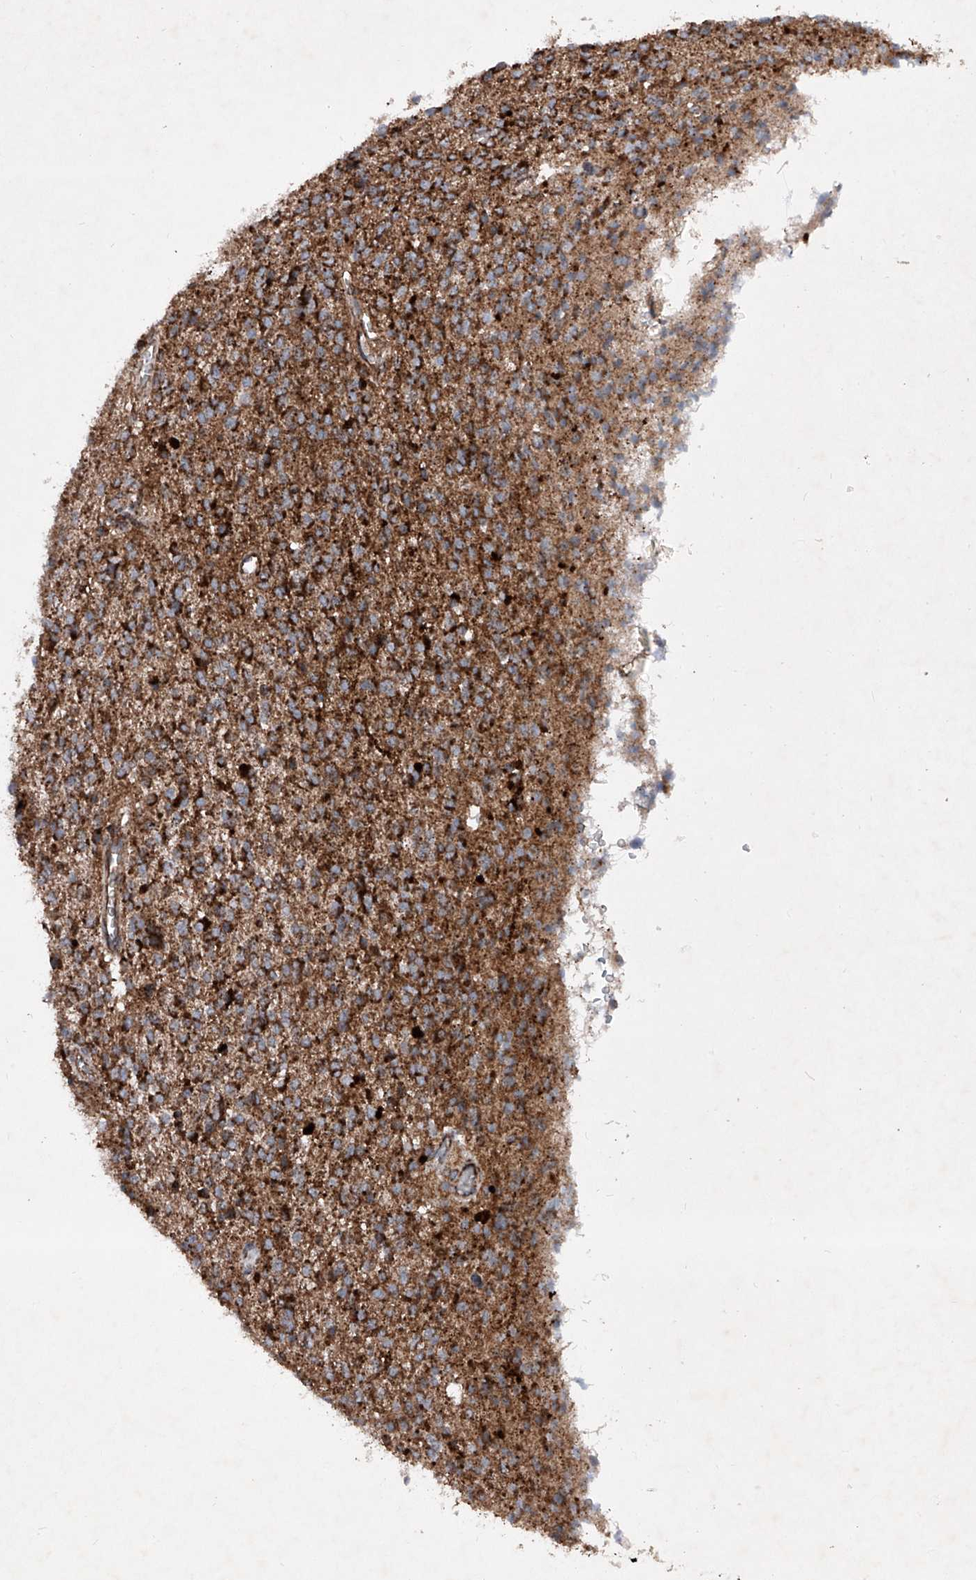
{"staining": {"intensity": "strong", "quantity": ">75%", "location": "cytoplasmic/membranous"}, "tissue": "glioma", "cell_type": "Tumor cells", "image_type": "cancer", "snomed": [{"axis": "morphology", "description": "Glioma, malignant, High grade"}, {"axis": "topography", "description": "Brain"}], "caption": "DAB (3,3'-diaminobenzidine) immunohistochemical staining of human malignant glioma (high-grade) shows strong cytoplasmic/membranous protein staining in approximately >75% of tumor cells.", "gene": "DAD1", "patient": {"sex": "male", "age": 34}}